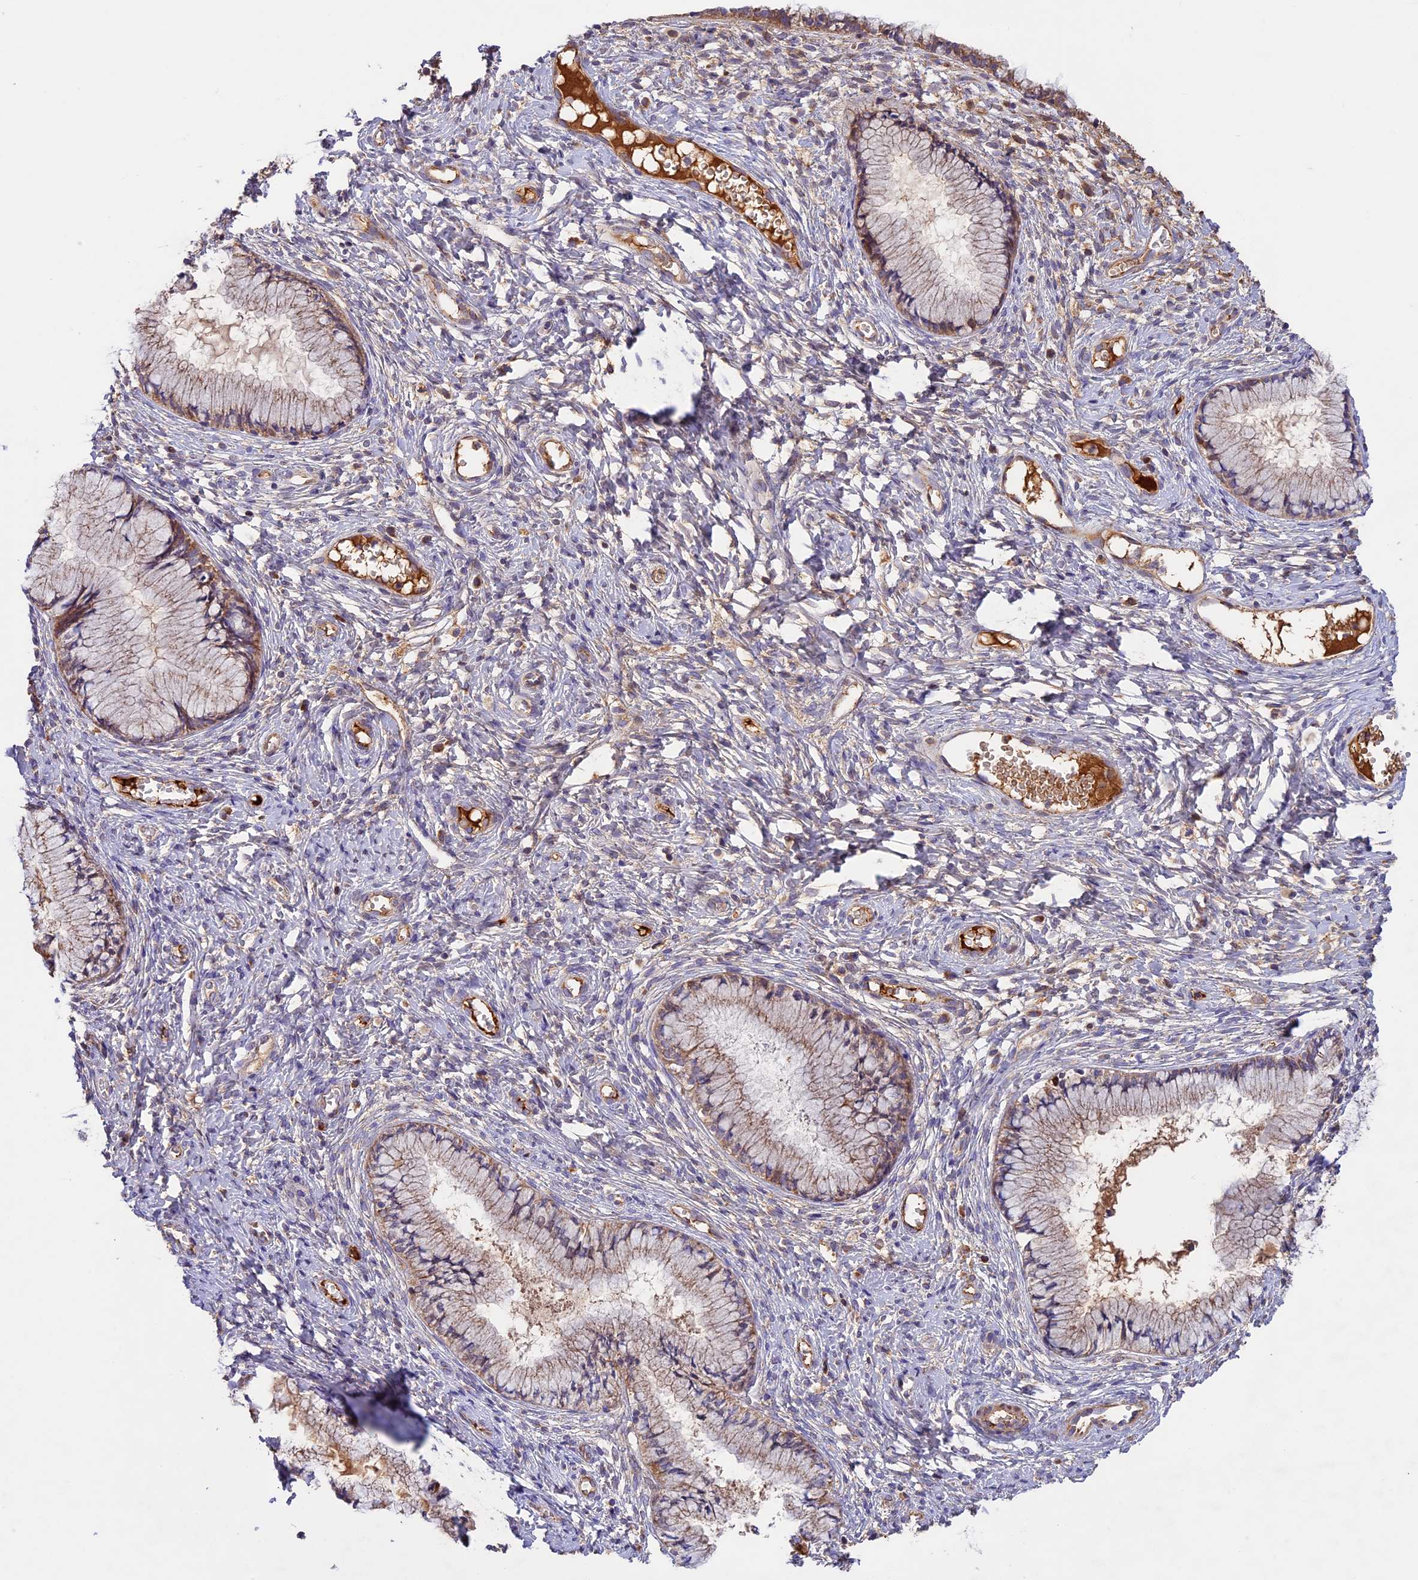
{"staining": {"intensity": "weak", "quantity": ">75%", "location": "cytoplasmic/membranous"}, "tissue": "cervix", "cell_type": "Glandular cells", "image_type": "normal", "snomed": [{"axis": "morphology", "description": "Normal tissue, NOS"}, {"axis": "topography", "description": "Cervix"}], "caption": "Immunohistochemistry (IHC) photomicrograph of benign human cervix stained for a protein (brown), which reveals low levels of weak cytoplasmic/membranous positivity in approximately >75% of glandular cells.", "gene": "OCEL1", "patient": {"sex": "female", "age": 42}}